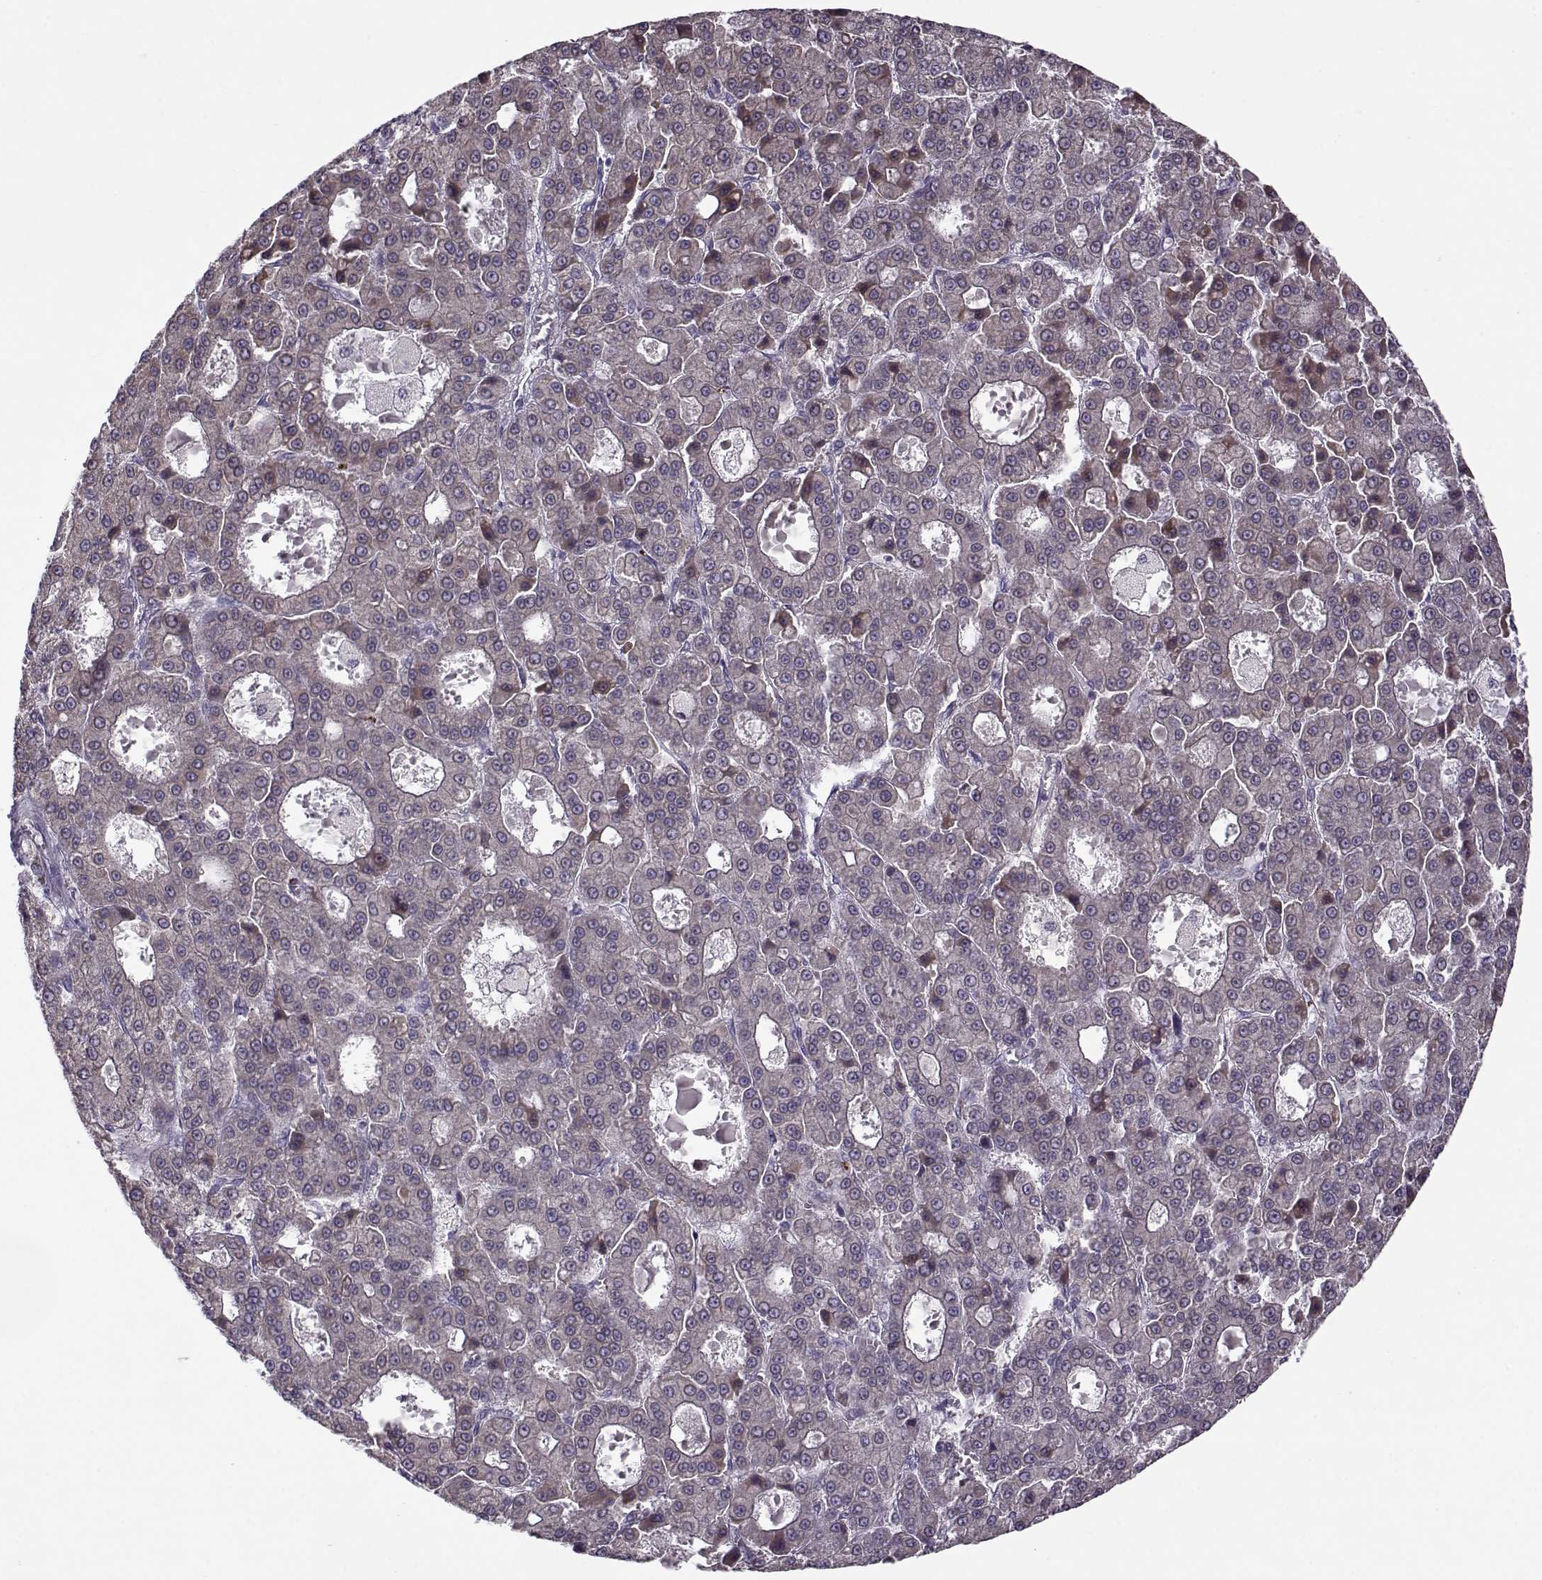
{"staining": {"intensity": "negative", "quantity": "none", "location": "none"}, "tissue": "liver cancer", "cell_type": "Tumor cells", "image_type": "cancer", "snomed": [{"axis": "morphology", "description": "Carcinoma, Hepatocellular, NOS"}, {"axis": "topography", "description": "Liver"}], "caption": "This image is of hepatocellular carcinoma (liver) stained with immunohistochemistry (IHC) to label a protein in brown with the nuclei are counter-stained blue. There is no expression in tumor cells. (Brightfield microscopy of DAB immunohistochemistry at high magnification).", "gene": "KLF17", "patient": {"sex": "male", "age": 70}}